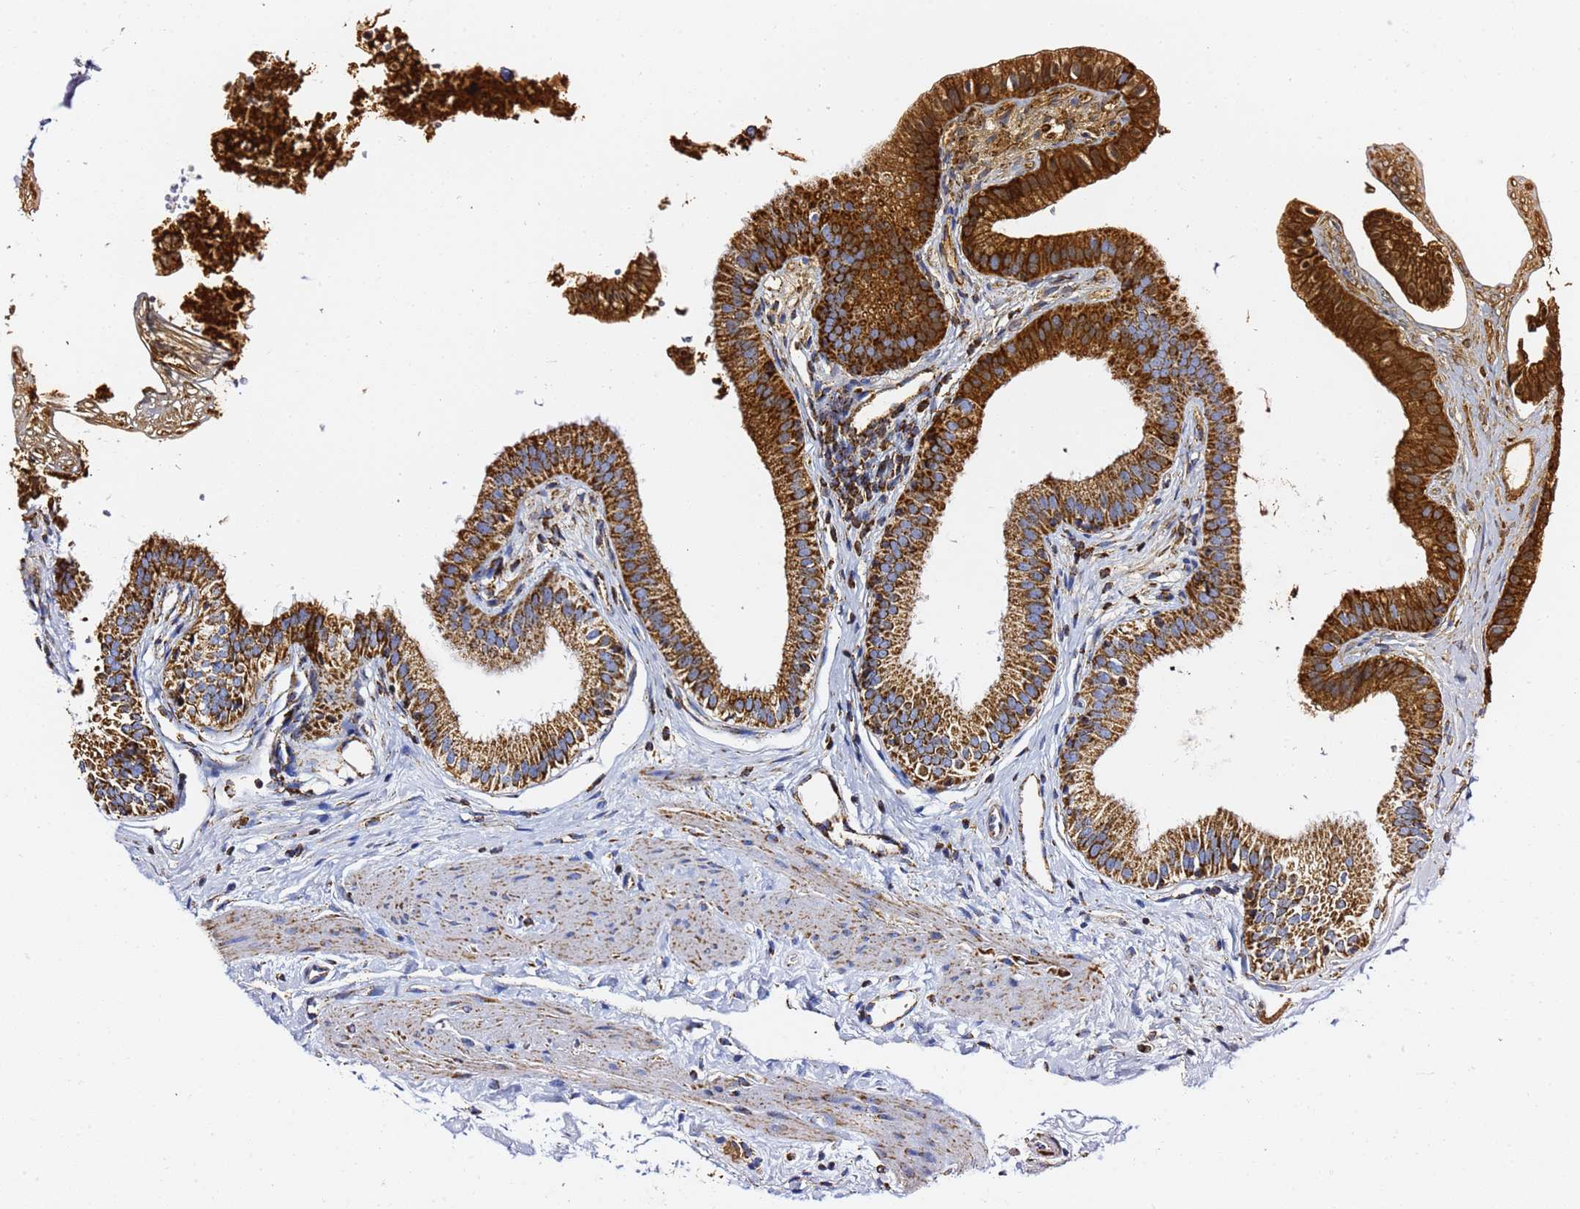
{"staining": {"intensity": "strong", "quantity": ">75%", "location": "cytoplasmic/membranous"}, "tissue": "gallbladder", "cell_type": "Glandular cells", "image_type": "normal", "snomed": [{"axis": "morphology", "description": "Normal tissue, NOS"}, {"axis": "topography", "description": "Gallbladder"}], "caption": "This image demonstrates normal gallbladder stained with IHC to label a protein in brown. The cytoplasmic/membranous of glandular cells show strong positivity for the protein. Nuclei are counter-stained blue.", "gene": "PHB2", "patient": {"sex": "female", "age": 54}}